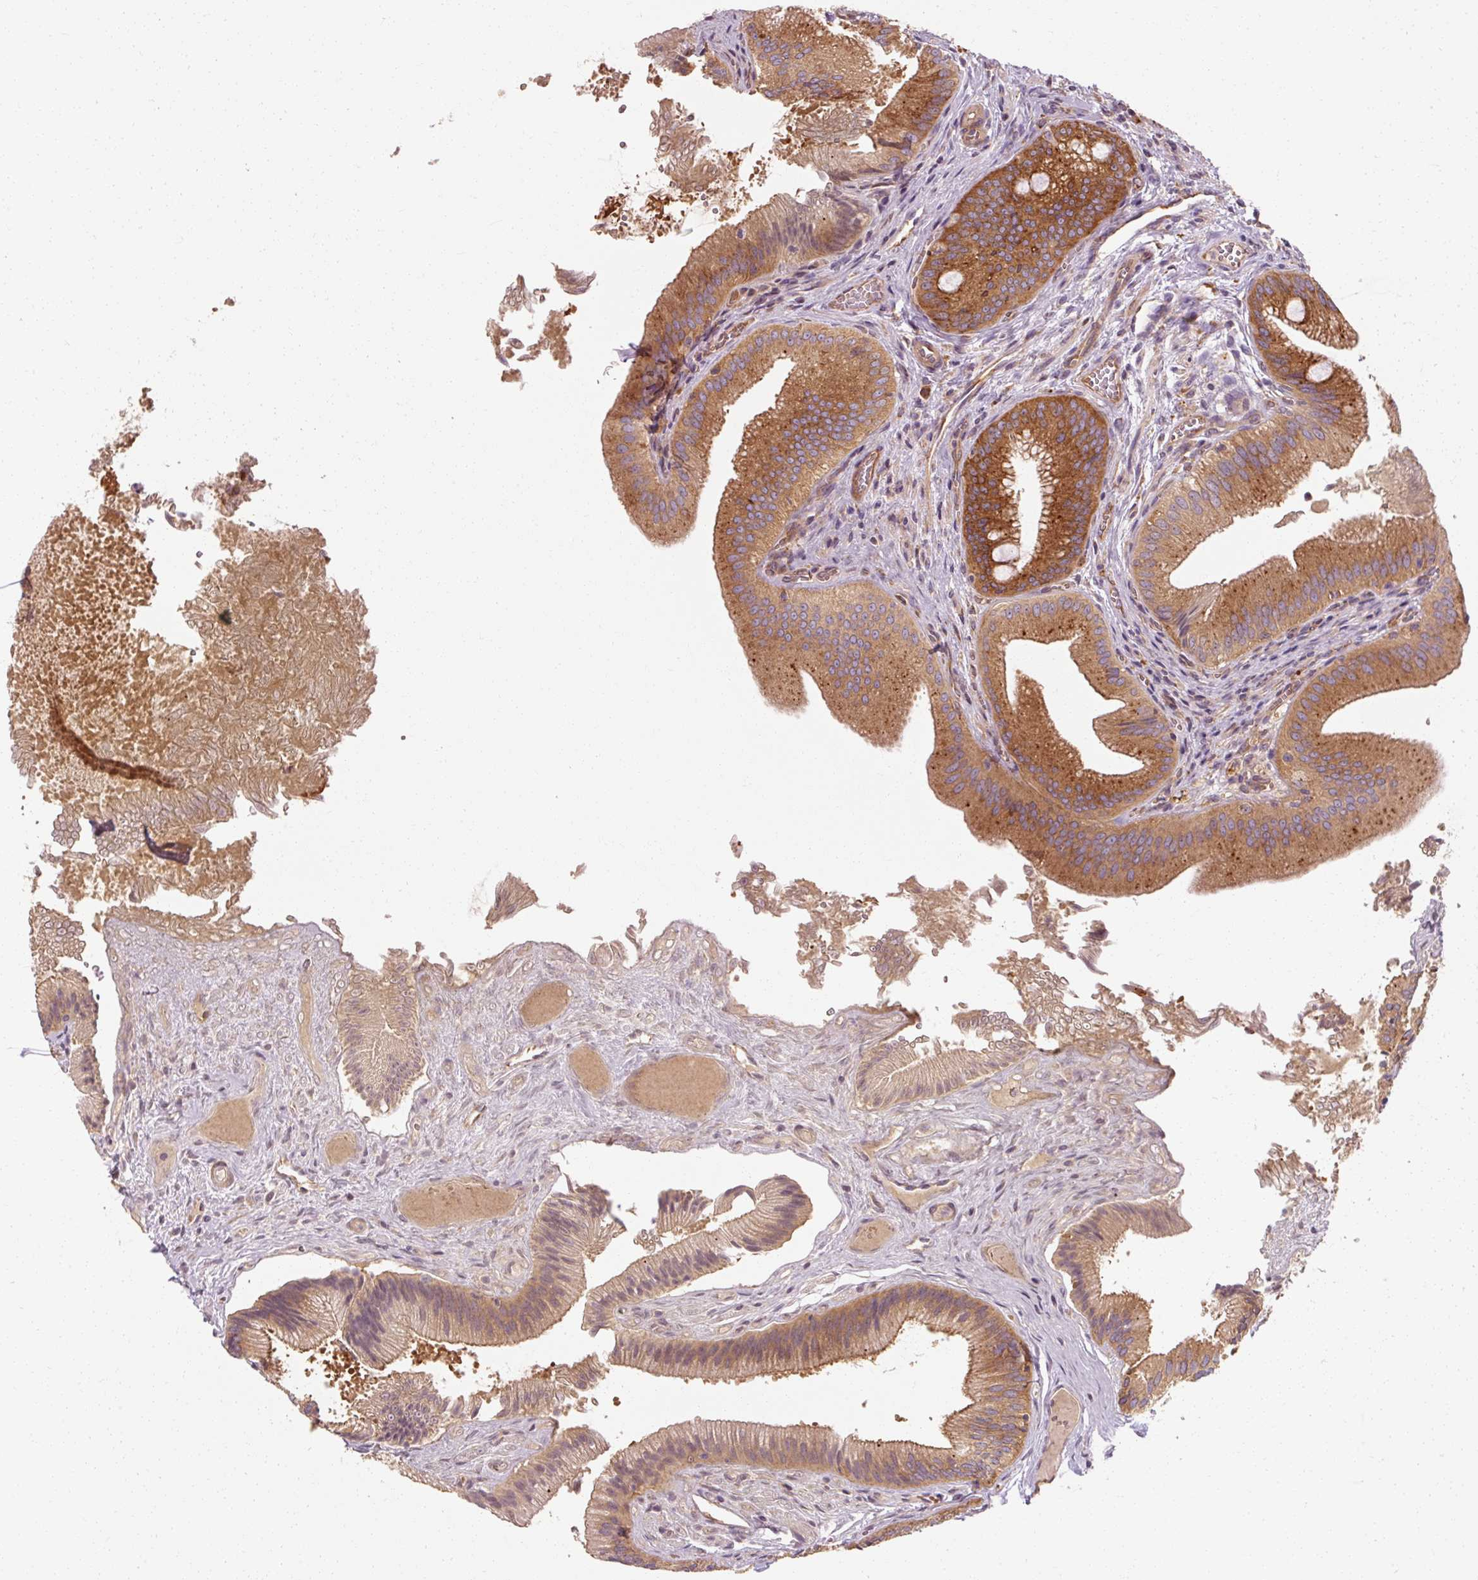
{"staining": {"intensity": "strong", "quantity": ">75%", "location": "cytoplasmic/membranous"}, "tissue": "gallbladder", "cell_type": "Glandular cells", "image_type": "normal", "snomed": [{"axis": "morphology", "description": "Normal tissue, NOS"}, {"axis": "topography", "description": "Gallbladder"}], "caption": "A brown stain labels strong cytoplasmic/membranous positivity of a protein in glandular cells of benign gallbladder. (DAB (3,3'-diaminobenzidine) IHC with brightfield microscopy, high magnification).", "gene": "TBC1D4", "patient": {"sex": "male", "age": 17}}